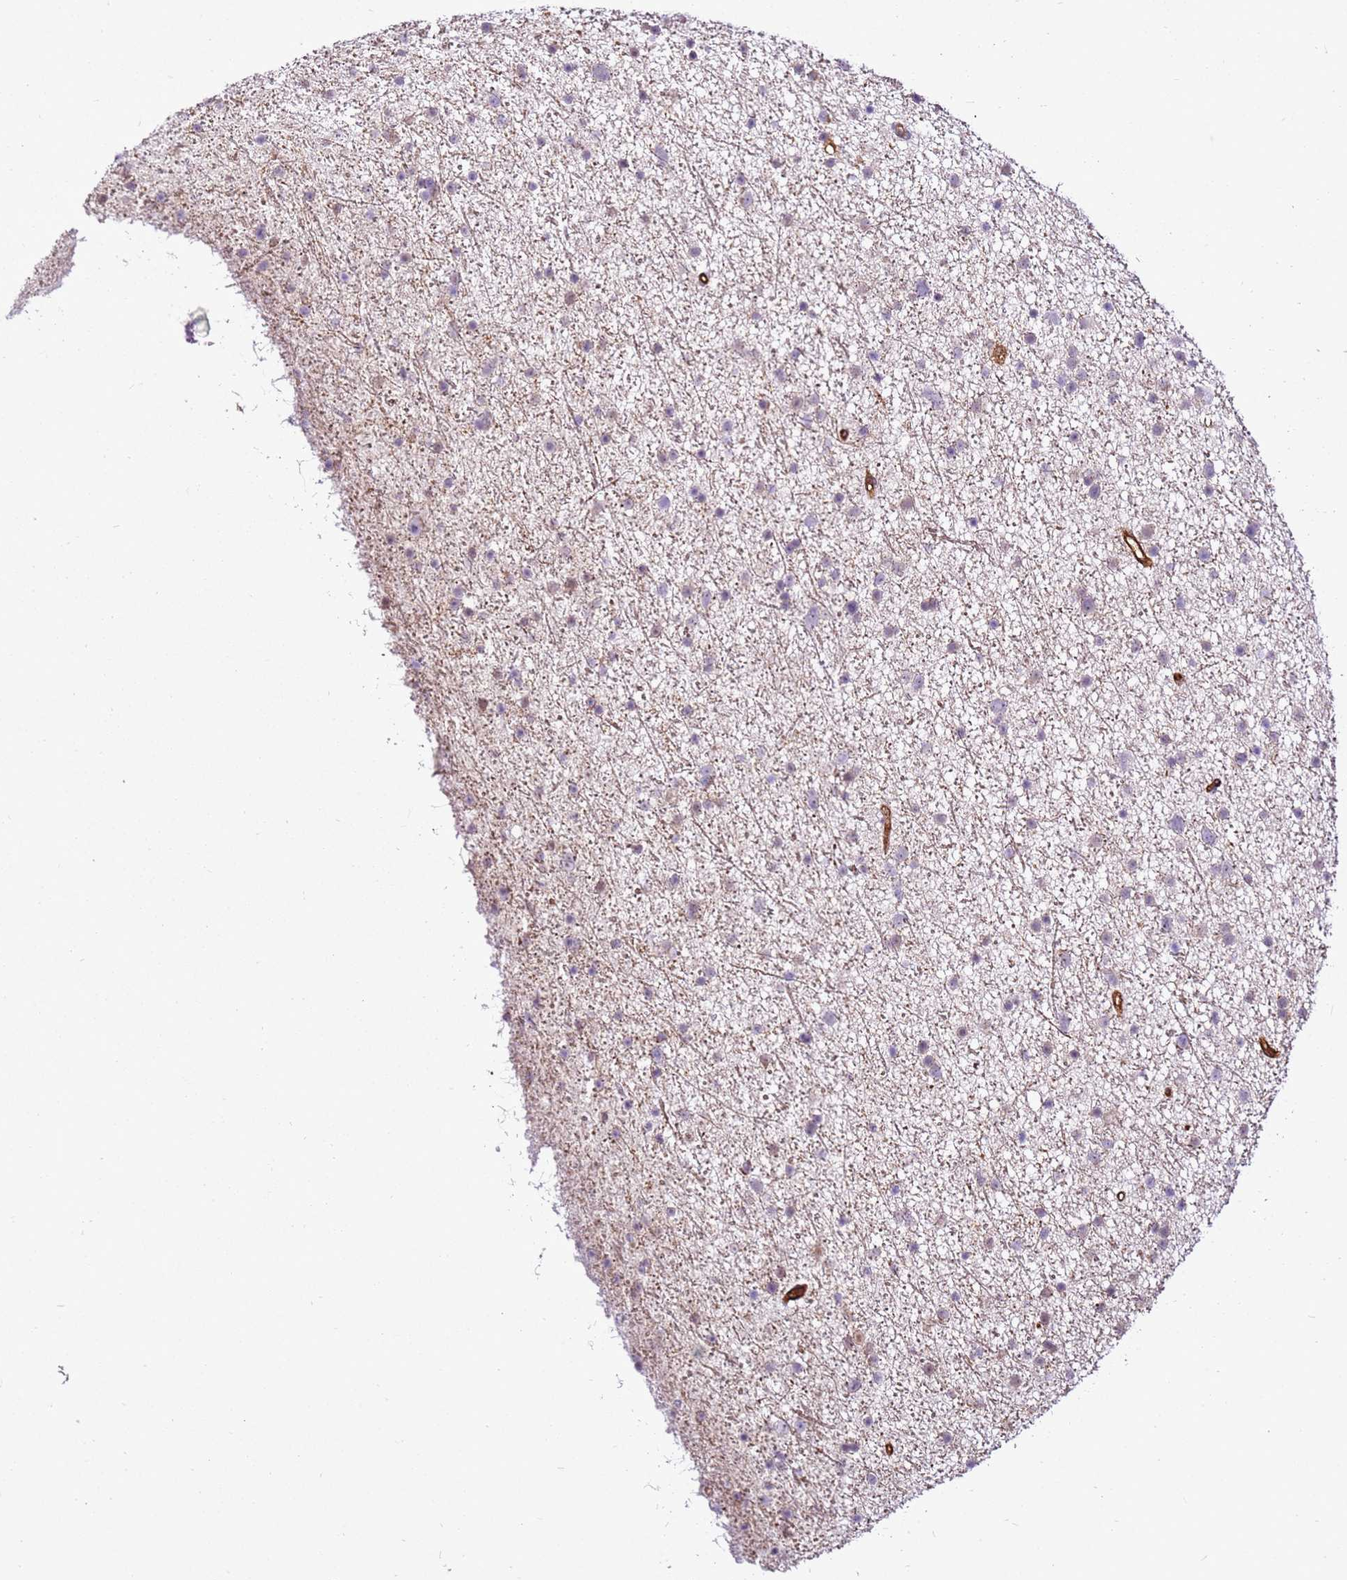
{"staining": {"intensity": "negative", "quantity": "none", "location": "none"}, "tissue": "glioma", "cell_type": "Tumor cells", "image_type": "cancer", "snomed": [{"axis": "morphology", "description": "Glioma, malignant, Low grade"}, {"axis": "topography", "description": "Cerebral cortex"}], "caption": "Protein analysis of malignant glioma (low-grade) exhibits no significant positivity in tumor cells.", "gene": "SLC38A5", "patient": {"sex": "female", "age": 39}}